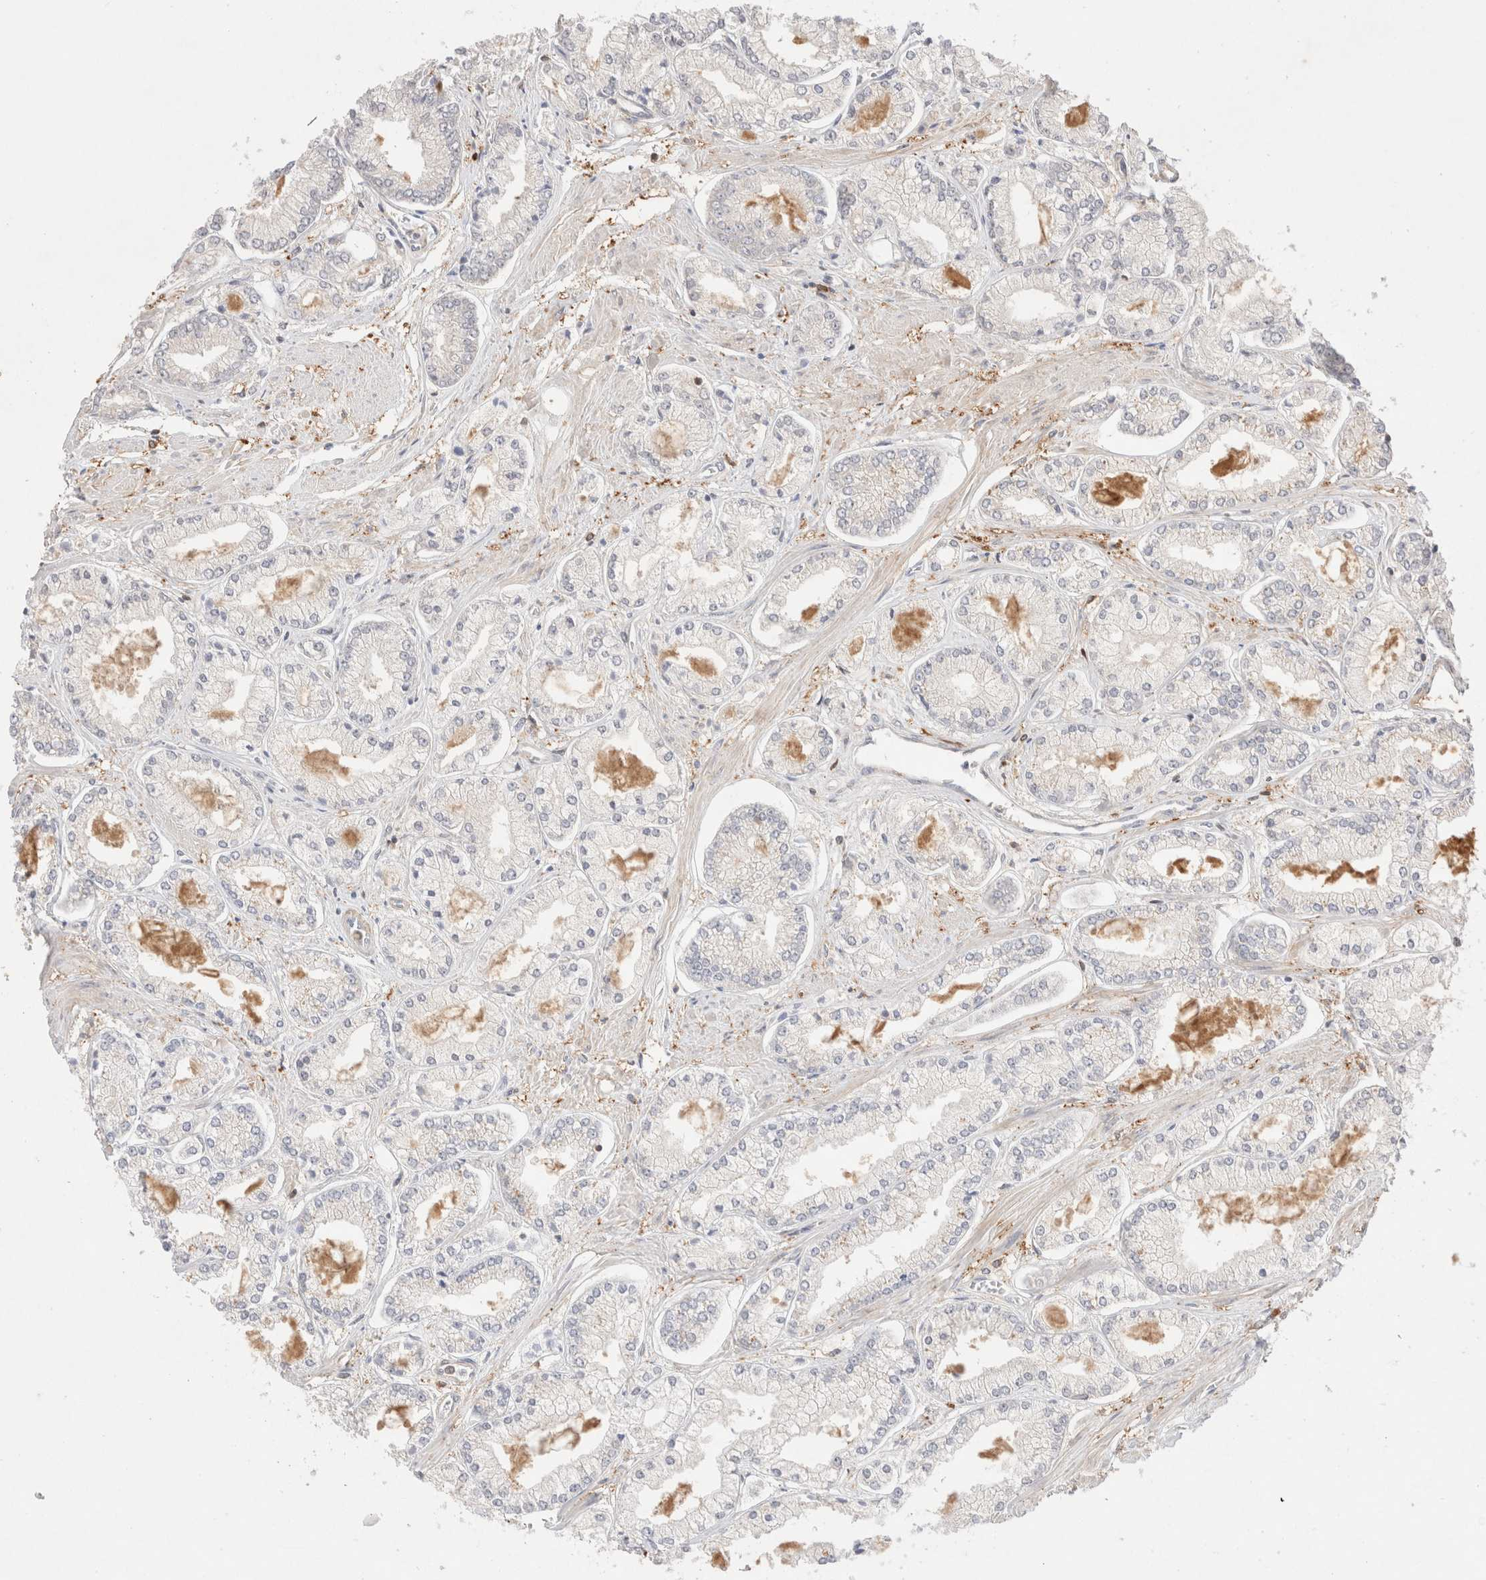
{"staining": {"intensity": "negative", "quantity": "none", "location": "none"}, "tissue": "prostate cancer", "cell_type": "Tumor cells", "image_type": "cancer", "snomed": [{"axis": "morphology", "description": "Adenocarcinoma, Low grade"}, {"axis": "topography", "description": "Prostate"}], "caption": "Prostate low-grade adenocarcinoma stained for a protein using immunohistochemistry (IHC) reveals no staining tumor cells.", "gene": "STARD10", "patient": {"sex": "male", "age": 52}}